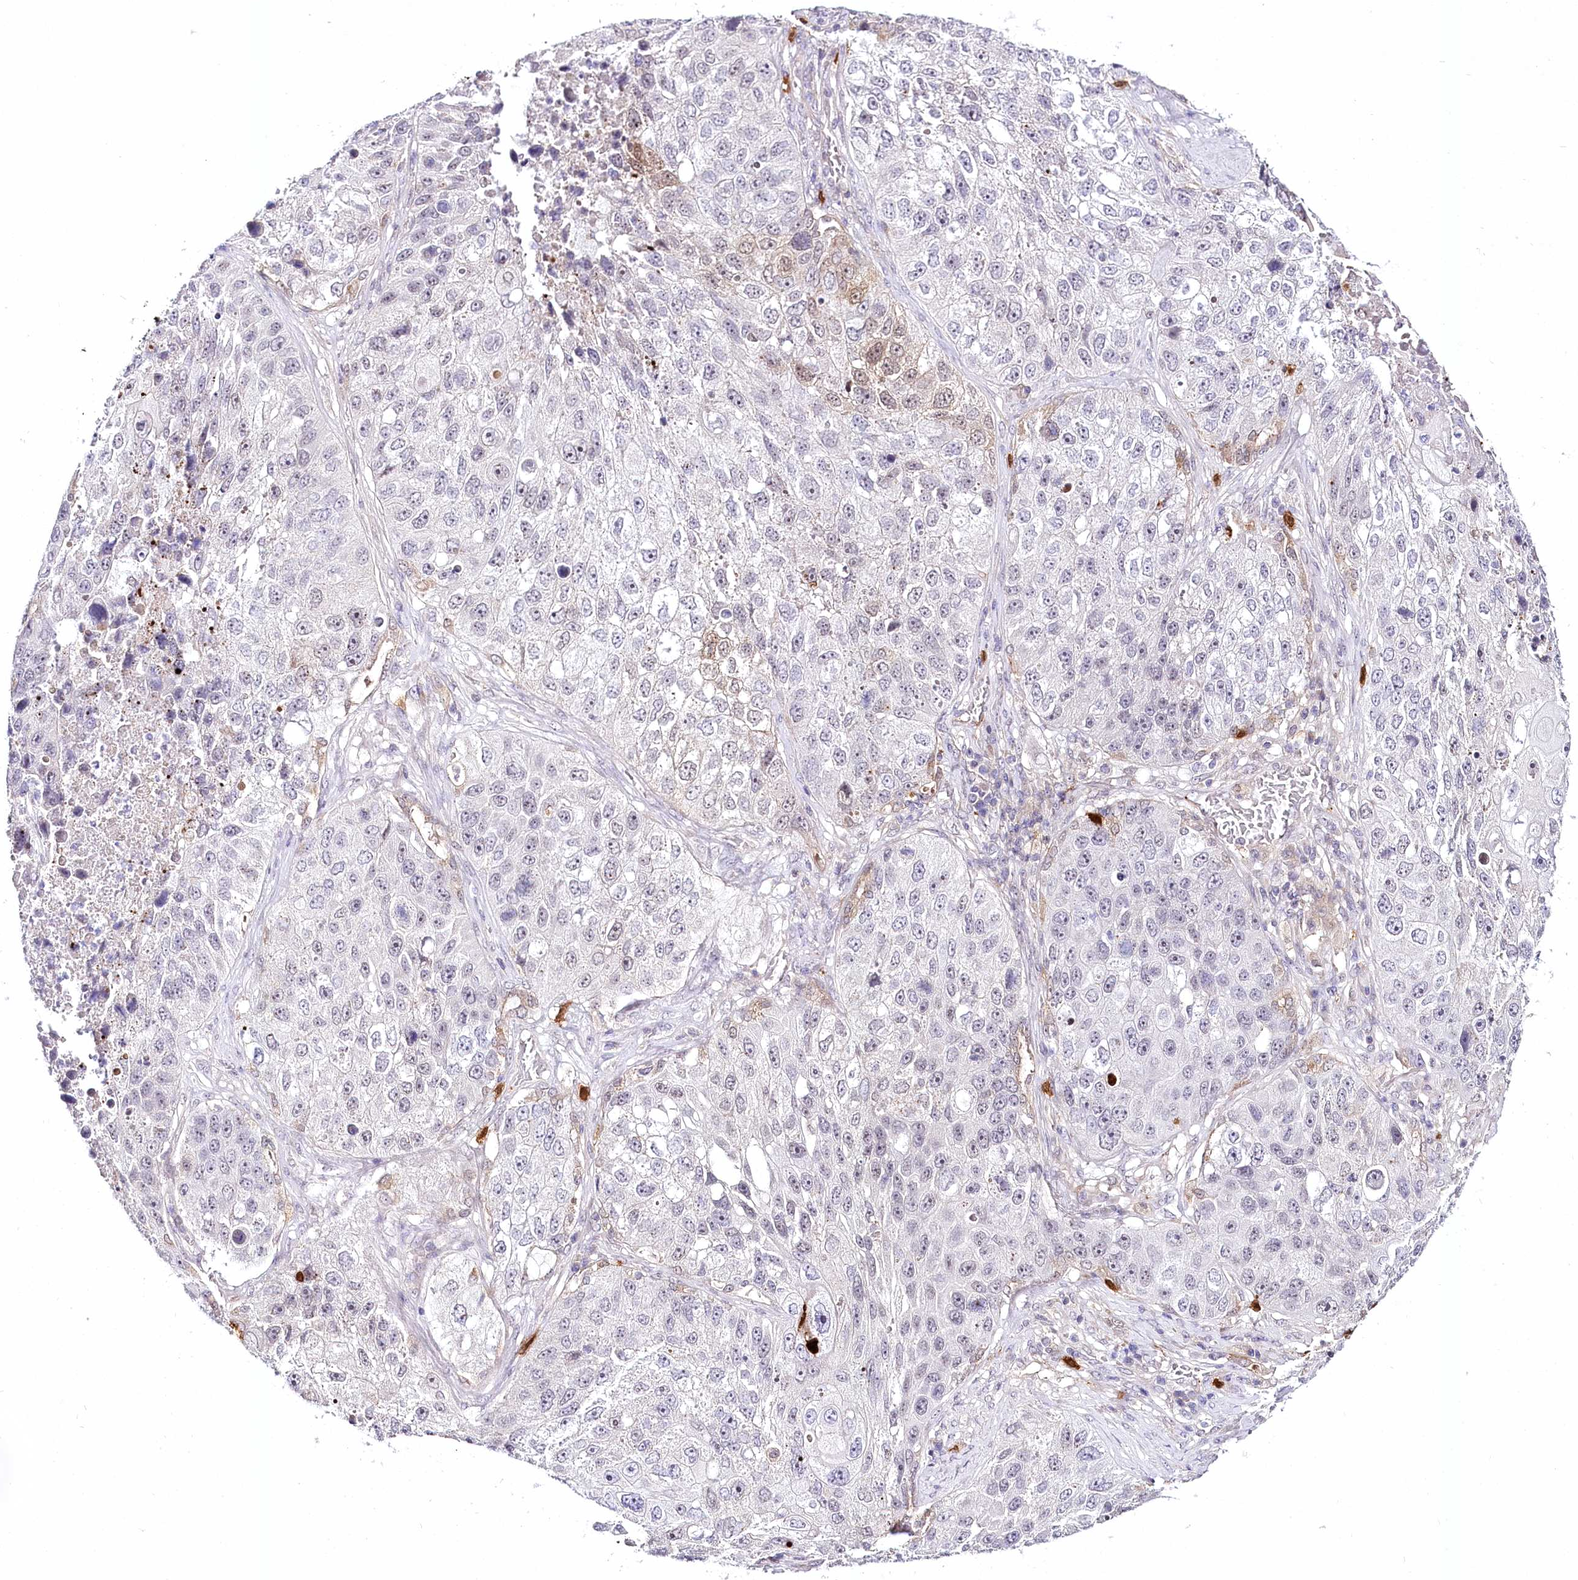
{"staining": {"intensity": "weak", "quantity": "<25%", "location": "cytoplasmic/membranous,nuclear"}, "tissue": "lung cancer", "cell_type": "Tumor cells", "image_type": "cancer", "snomed": [{"axis": "morphology", "description": "Squamous cell carcinoma, NOS"}, {"axis": "topography", "description": "Lung"}], "caption": "Tumor cells show no significant positivity in lung squamous cell carcinoma.", "gene": "VWA5A", "patient": {"sex": "male", "age": 61}}